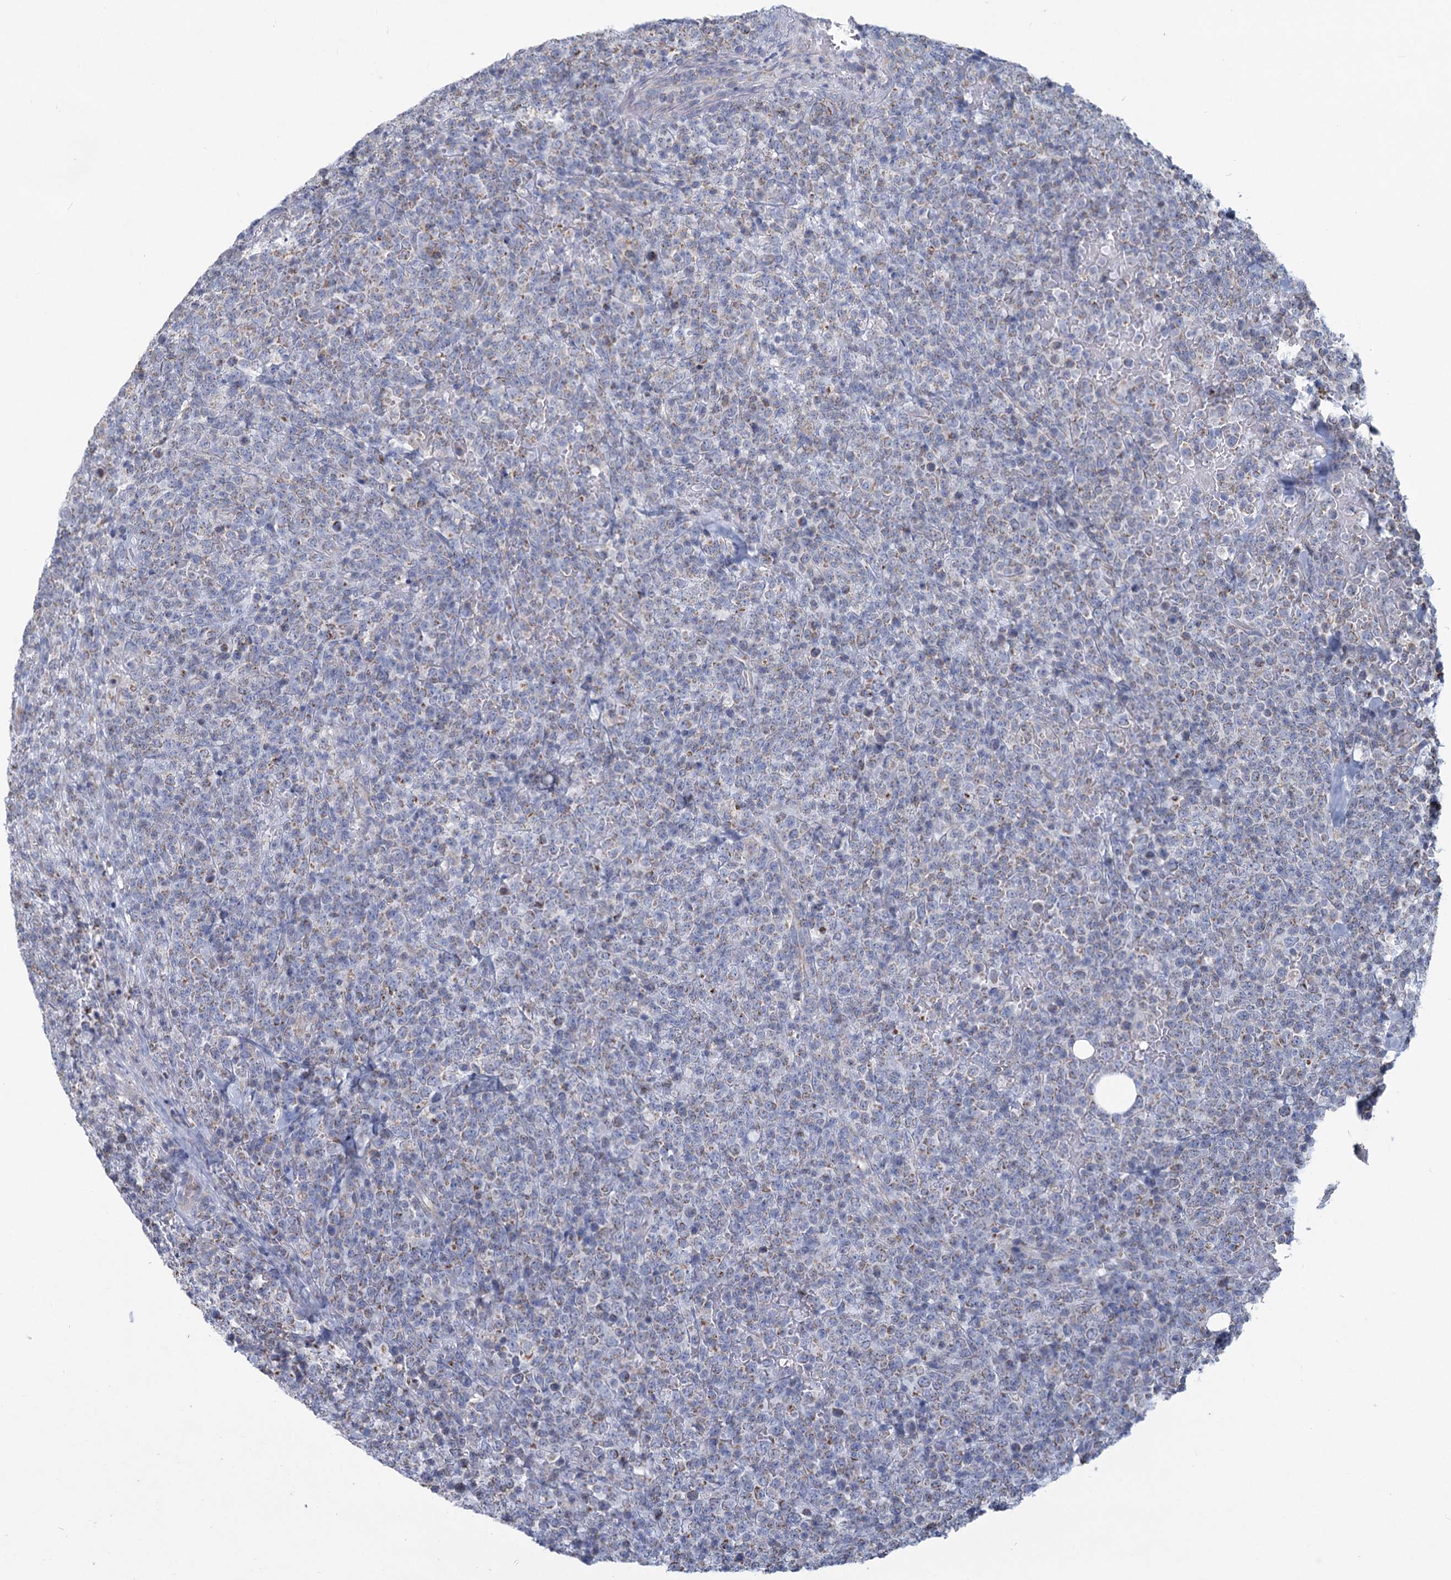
{"staining": {"intensity": "negative", "quantity": "none", "location": "none"}, "tissue": "lymphoma", "cell_type": "Tumor cells", "image_type": "cancer", "snomed": [{"axis": "morphology", "description": "Malignant lymphoma, non-Hodgkin's type, High grade"}, {"axis": "topography", "description": "Colon"}], "caption": "Immunohistochemistry photomicrograph of neoplastic tissue: human high-grade malignant lymphoma, non-Hodgkin's type stained with DAB shows no significant protein expression in tumor cells.", "gene": "NDUFC2", "patient": {"sex": "female", "age": 53}}